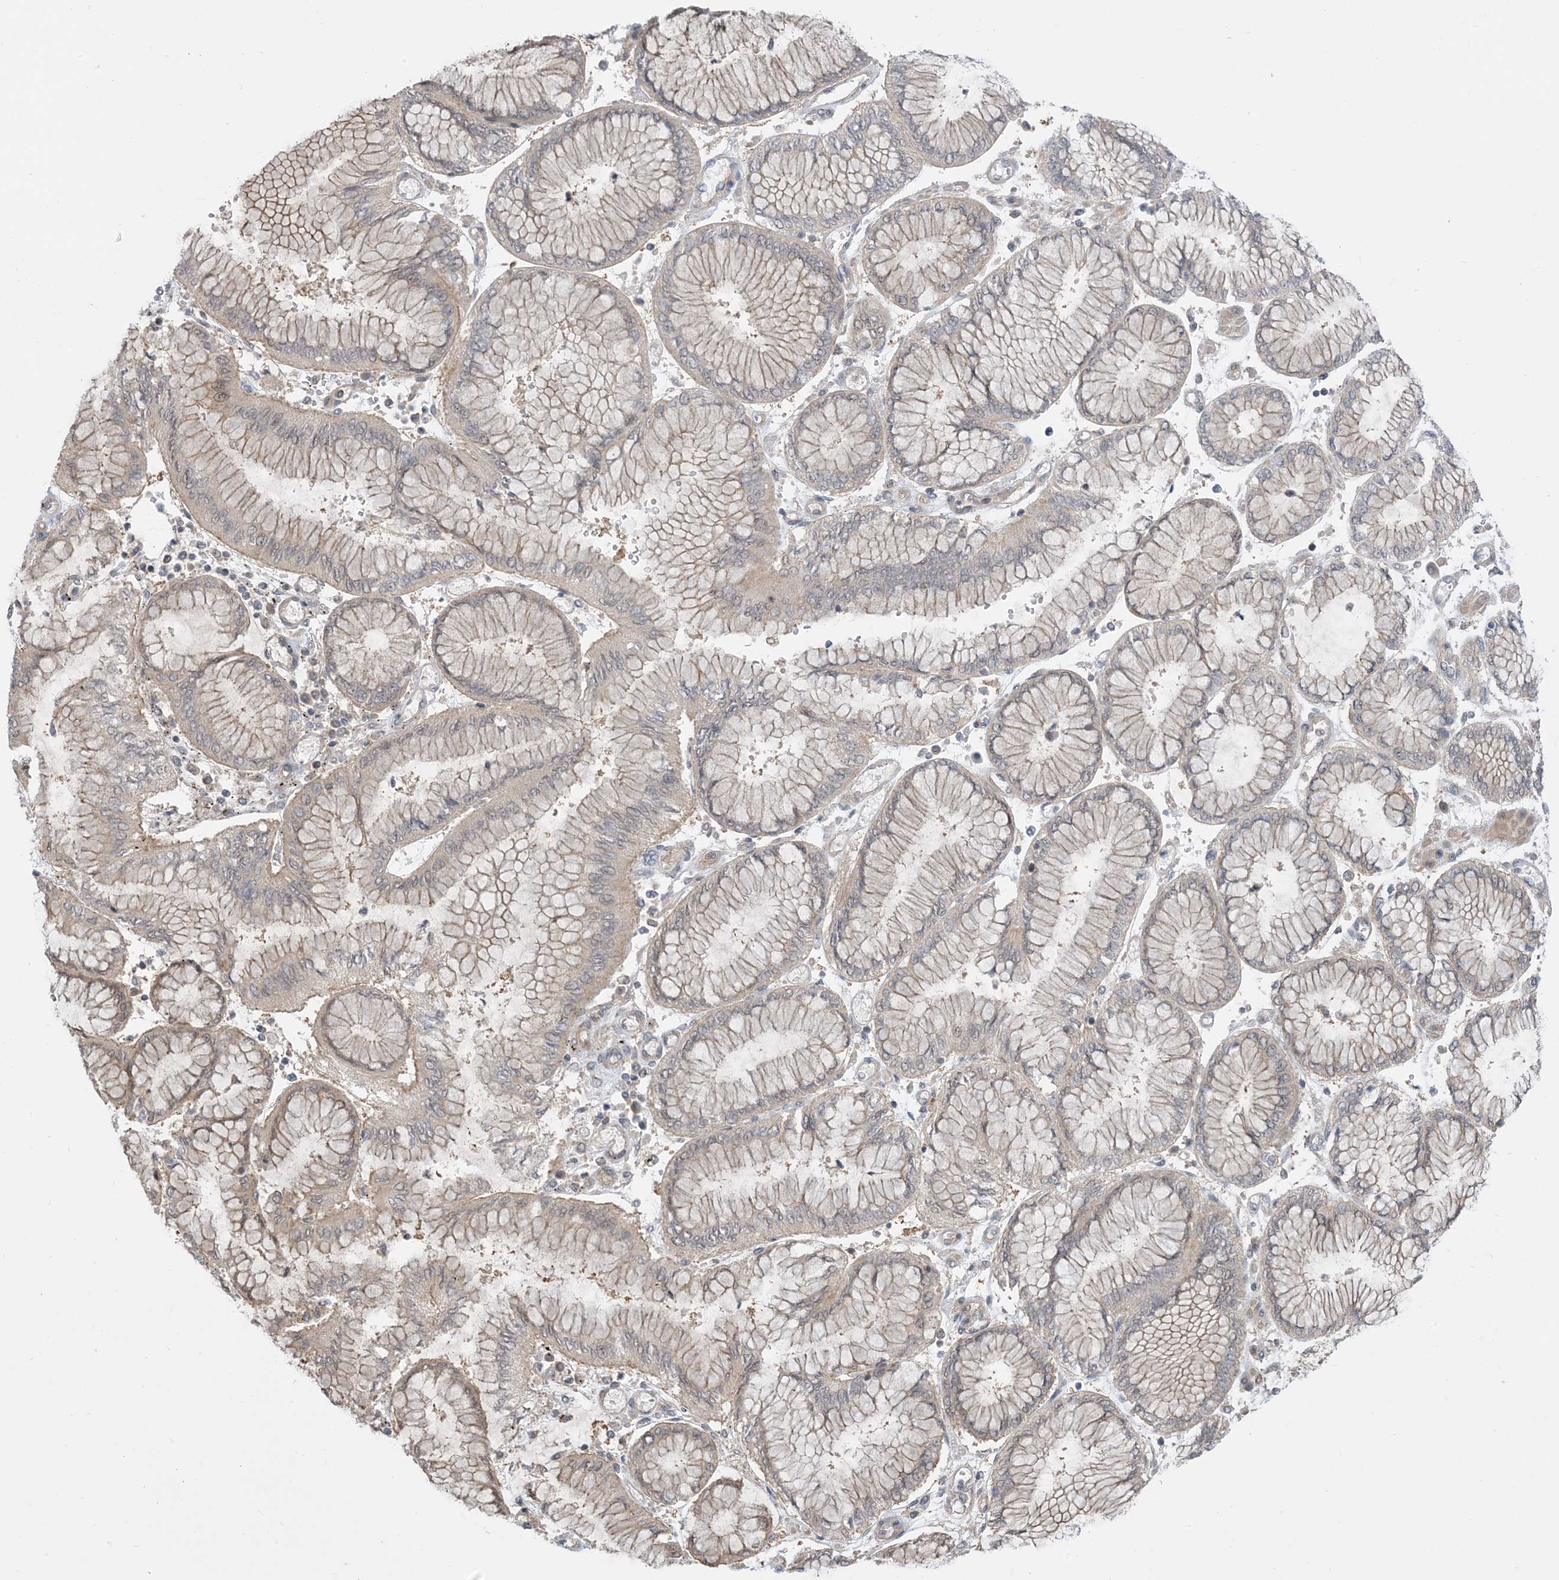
{"staining": {"intensity": "weak", "quantity": "<25%", "location": "cytoplasmic/membranous"}, "tissue": "stomach cancer", "cell_type": "Tumor cells", "image_type": "cancer", "snomed": [{"axis": "morphology", "description": "Adenocarcinoma, NOS"}, {"axis": "topography", "description": "Stomach"}], "caption": "Immunohistochemistry photomicrograph of adenocarcinoma (stomach) stained for a protein (brown), which demonstrates no staining in tumor cells.", "gene": "WDR26", "patient": {"sex": "male", "age": 76}}